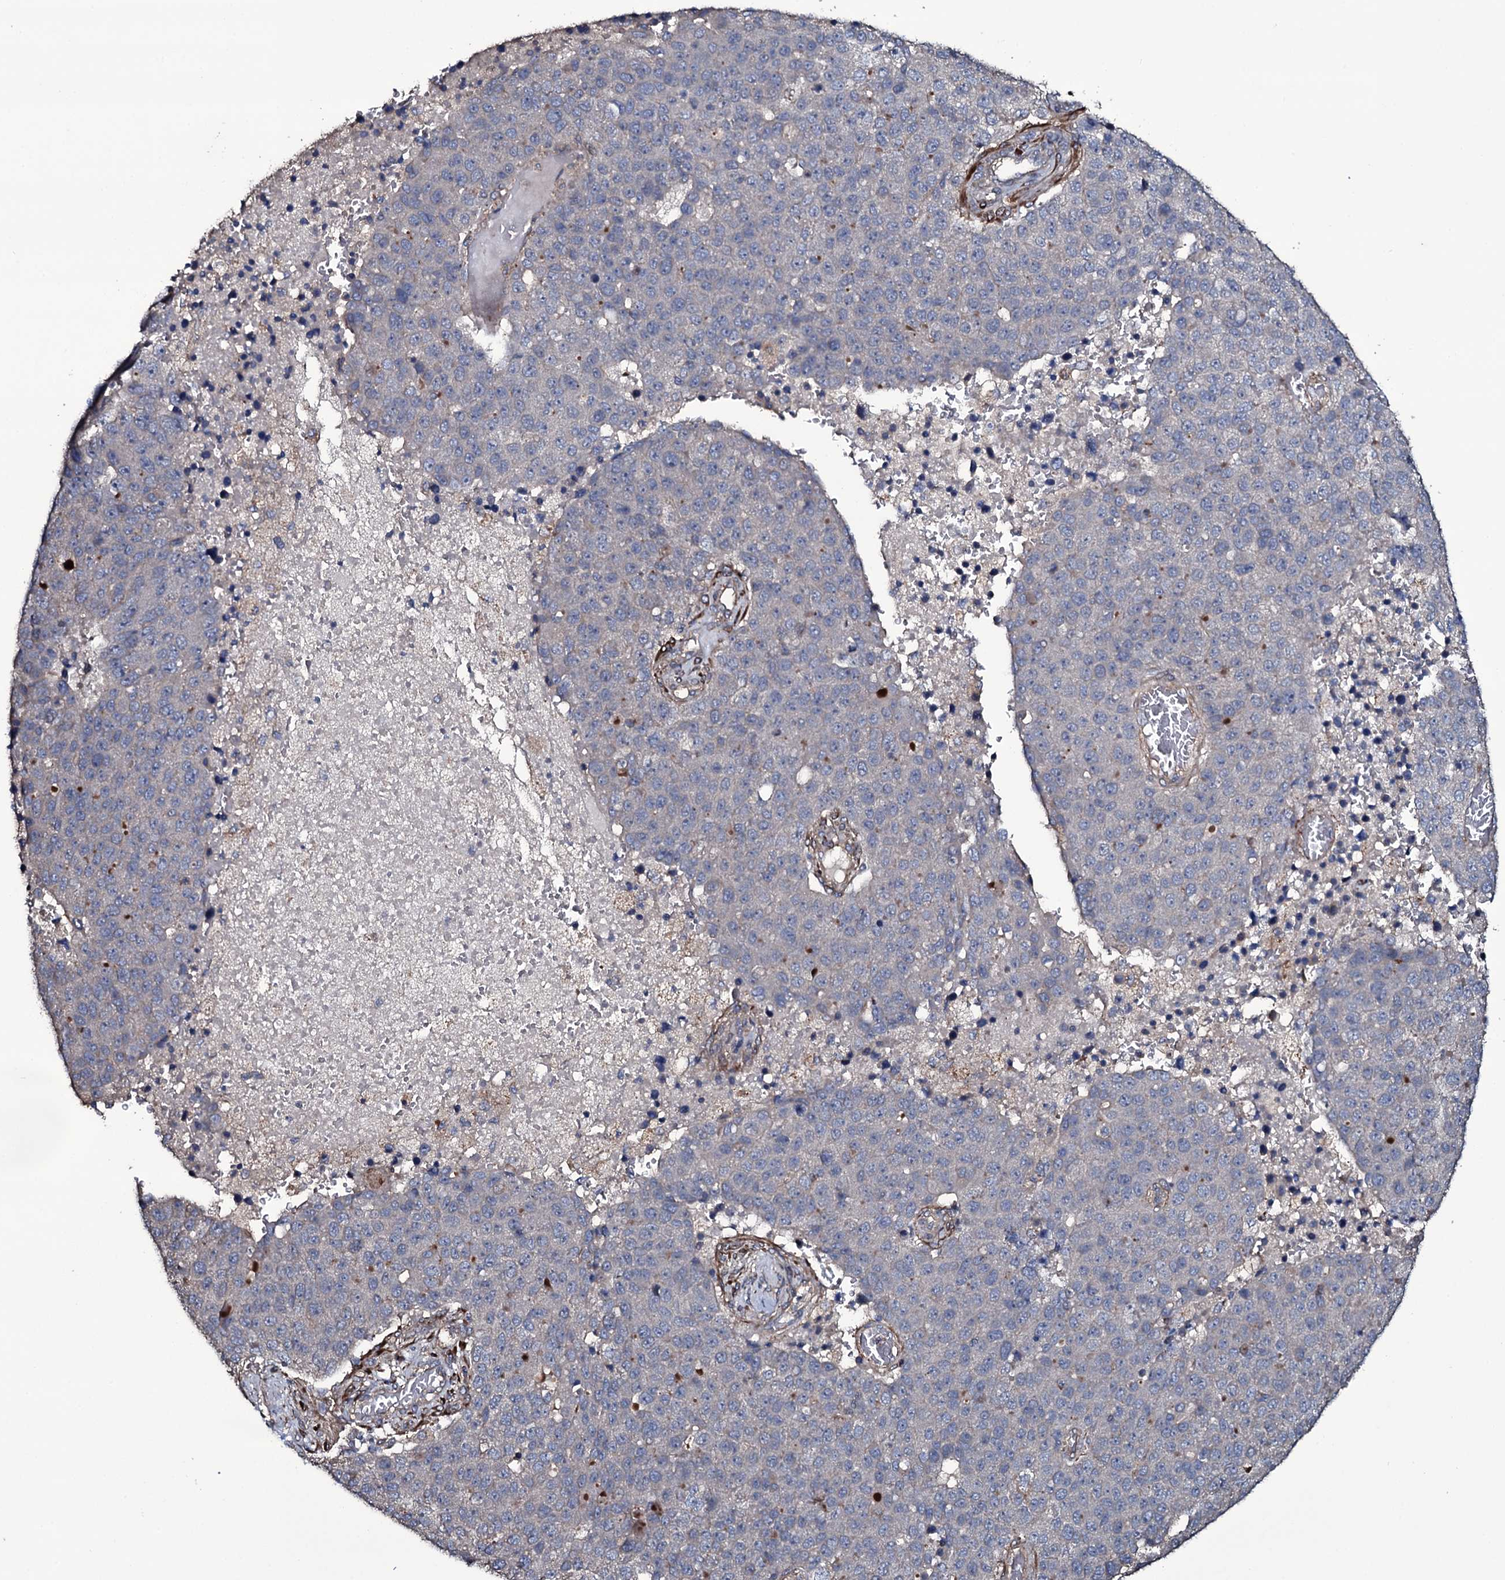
{"staining": {"intensity": "negative", "quantity": "none", "location": "none"}, "tissue": "pancreatic cancer", "cell_type": "Tumor cells", "image_type": "cancer", "snomed": [{"axis": "morphology", "description": "Adenocarcinoma, NOS"}, {"axis": "topography", "description": "Pancreas"}], "caption": "A histopathology image of pancreatic adenocarcinoma stained for a protein demonstrates no brown staining in tumor cells.", "gene": "WIPF3", "patient": {"sex": "female", "age": 61}}